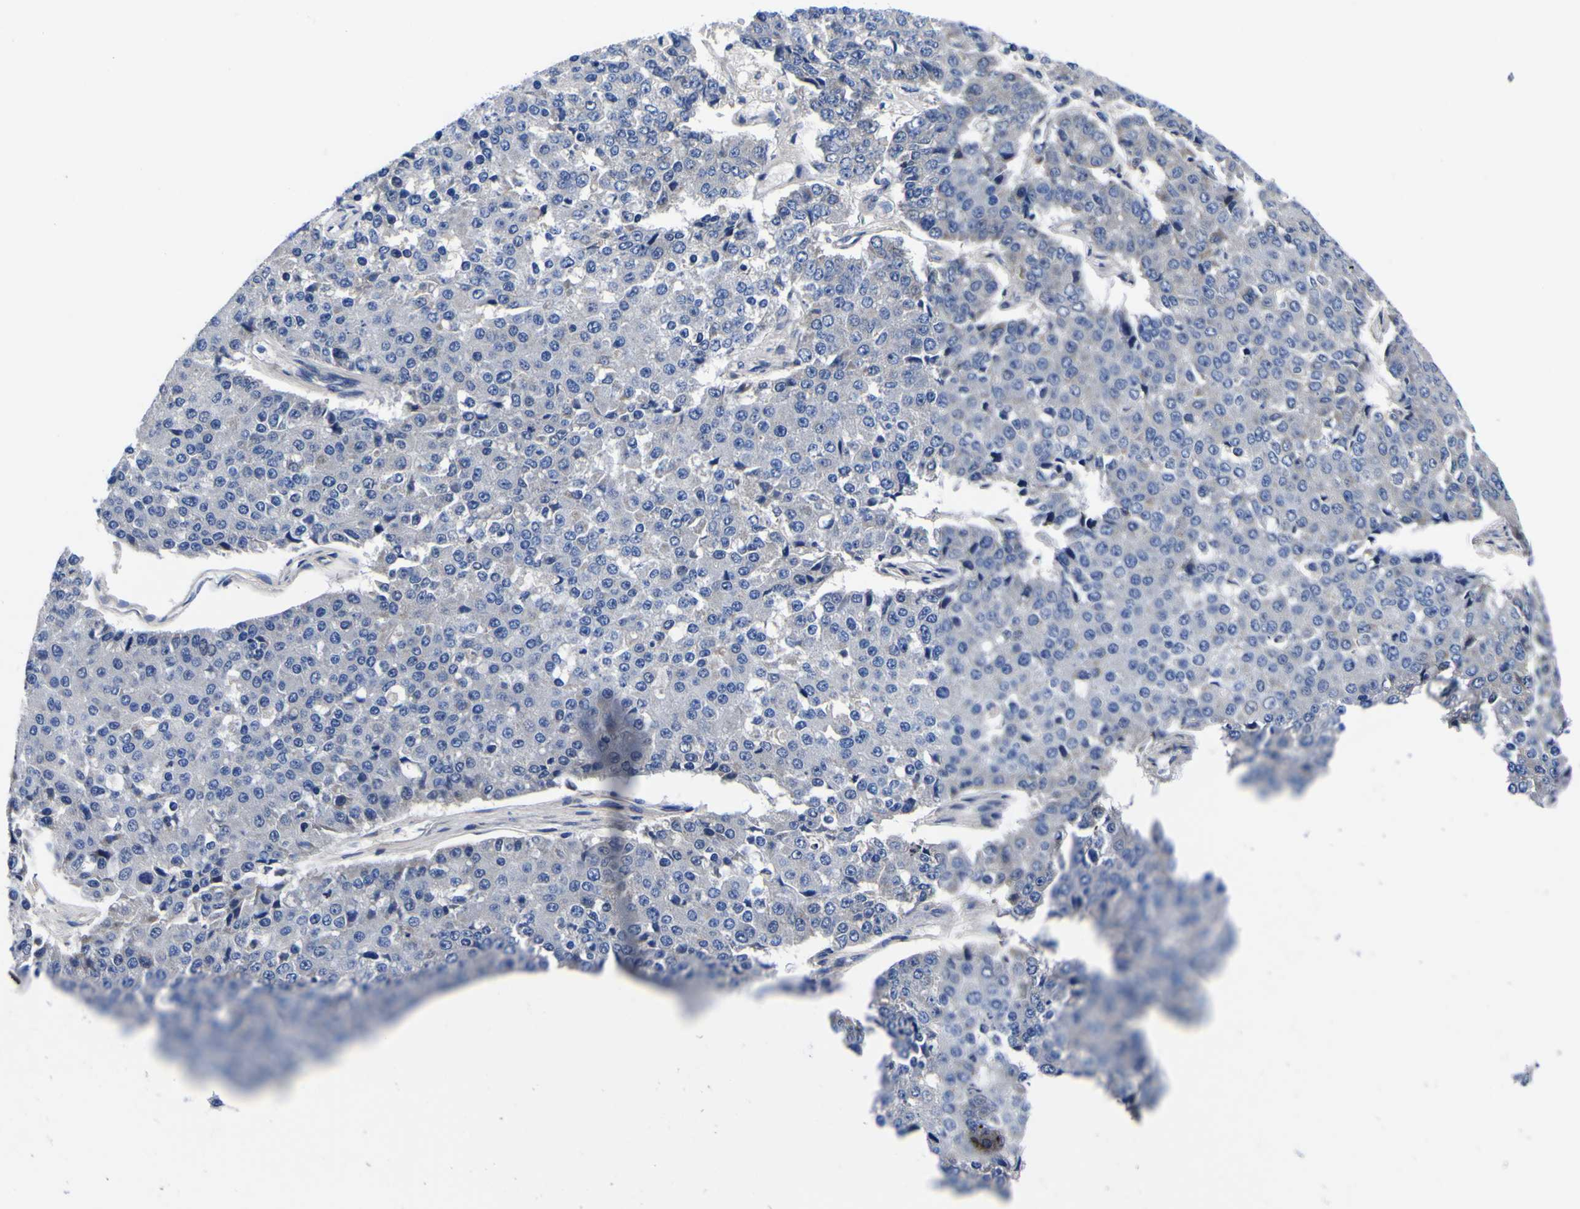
{"staining": {"intensity": "negative", "quantity": "none", "location": "none"}, "tissue": "pancreatic cancer", "cell_type": "Tumor cells", "image_type": "cancer", "snomed": [{"axis": "morphology", "description": "Adenocarcinoma, NOS"}, {"axis": "topography", "description": "Pancreas"}], "caption": "High magnification brightfield microscopy of adenocarcinoma (pancreatic) stained with DAB (3,3'-diaminobenzidine) (brown) and counterstained with hematoxylin (blue): tumor cells show no significant staining.", "gene": "VASN", "patient": {"sex": "male", "age": 50}}